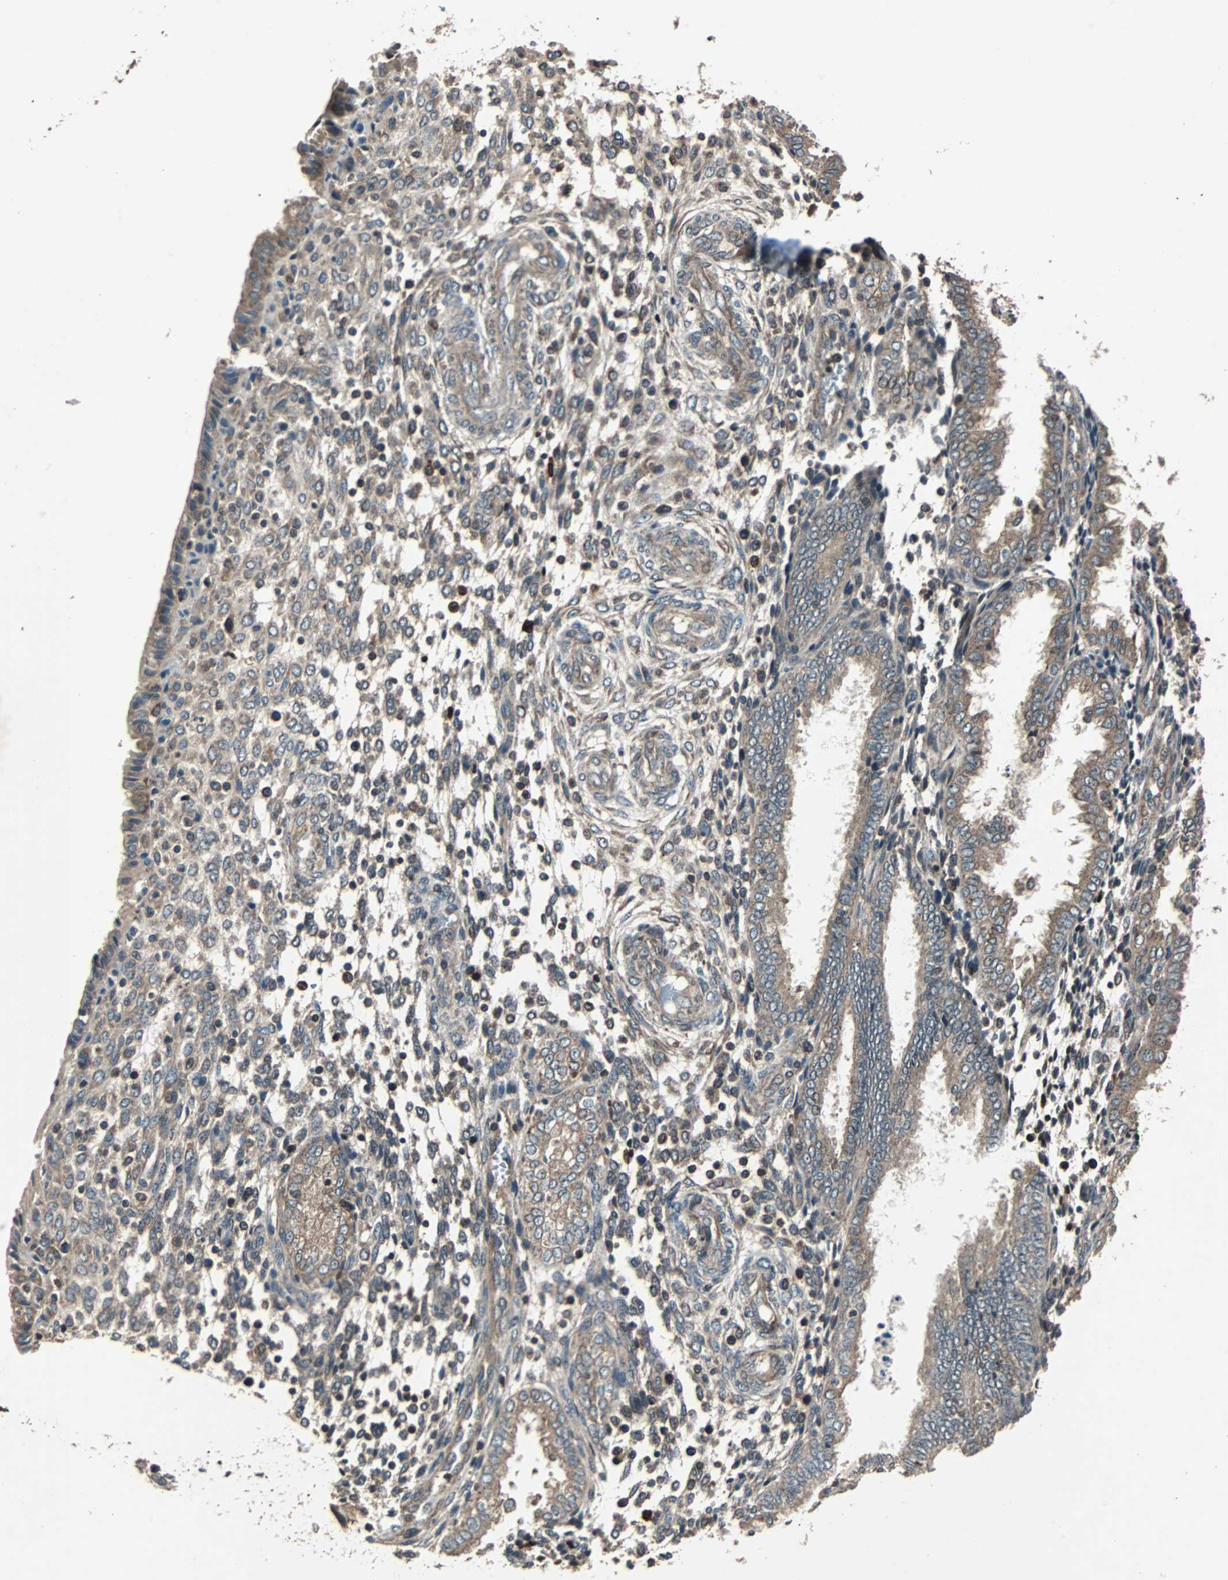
{"staining": {"intensity": "strong", "quantity": "<25%", "location": "cytoplasmic/membranous"}, "tissue": "endometrium", "cell_type": "Cells in endometrial stroma", "image_type": "normal", "snomed": [{"axis": "morphology", "description": "Normal tissue, NOS"}, {"axis": "topography", "description": "Endometrium"}], "caption": "About <25% of cells in endometrial stroma in normal endometrium demonstrate strong cytoplasmic/membranous protein positivity as visualized by brown immunohistochemical staining.", "gene": "RAB7A", "patient": {"sex": "female", "age": 33}}